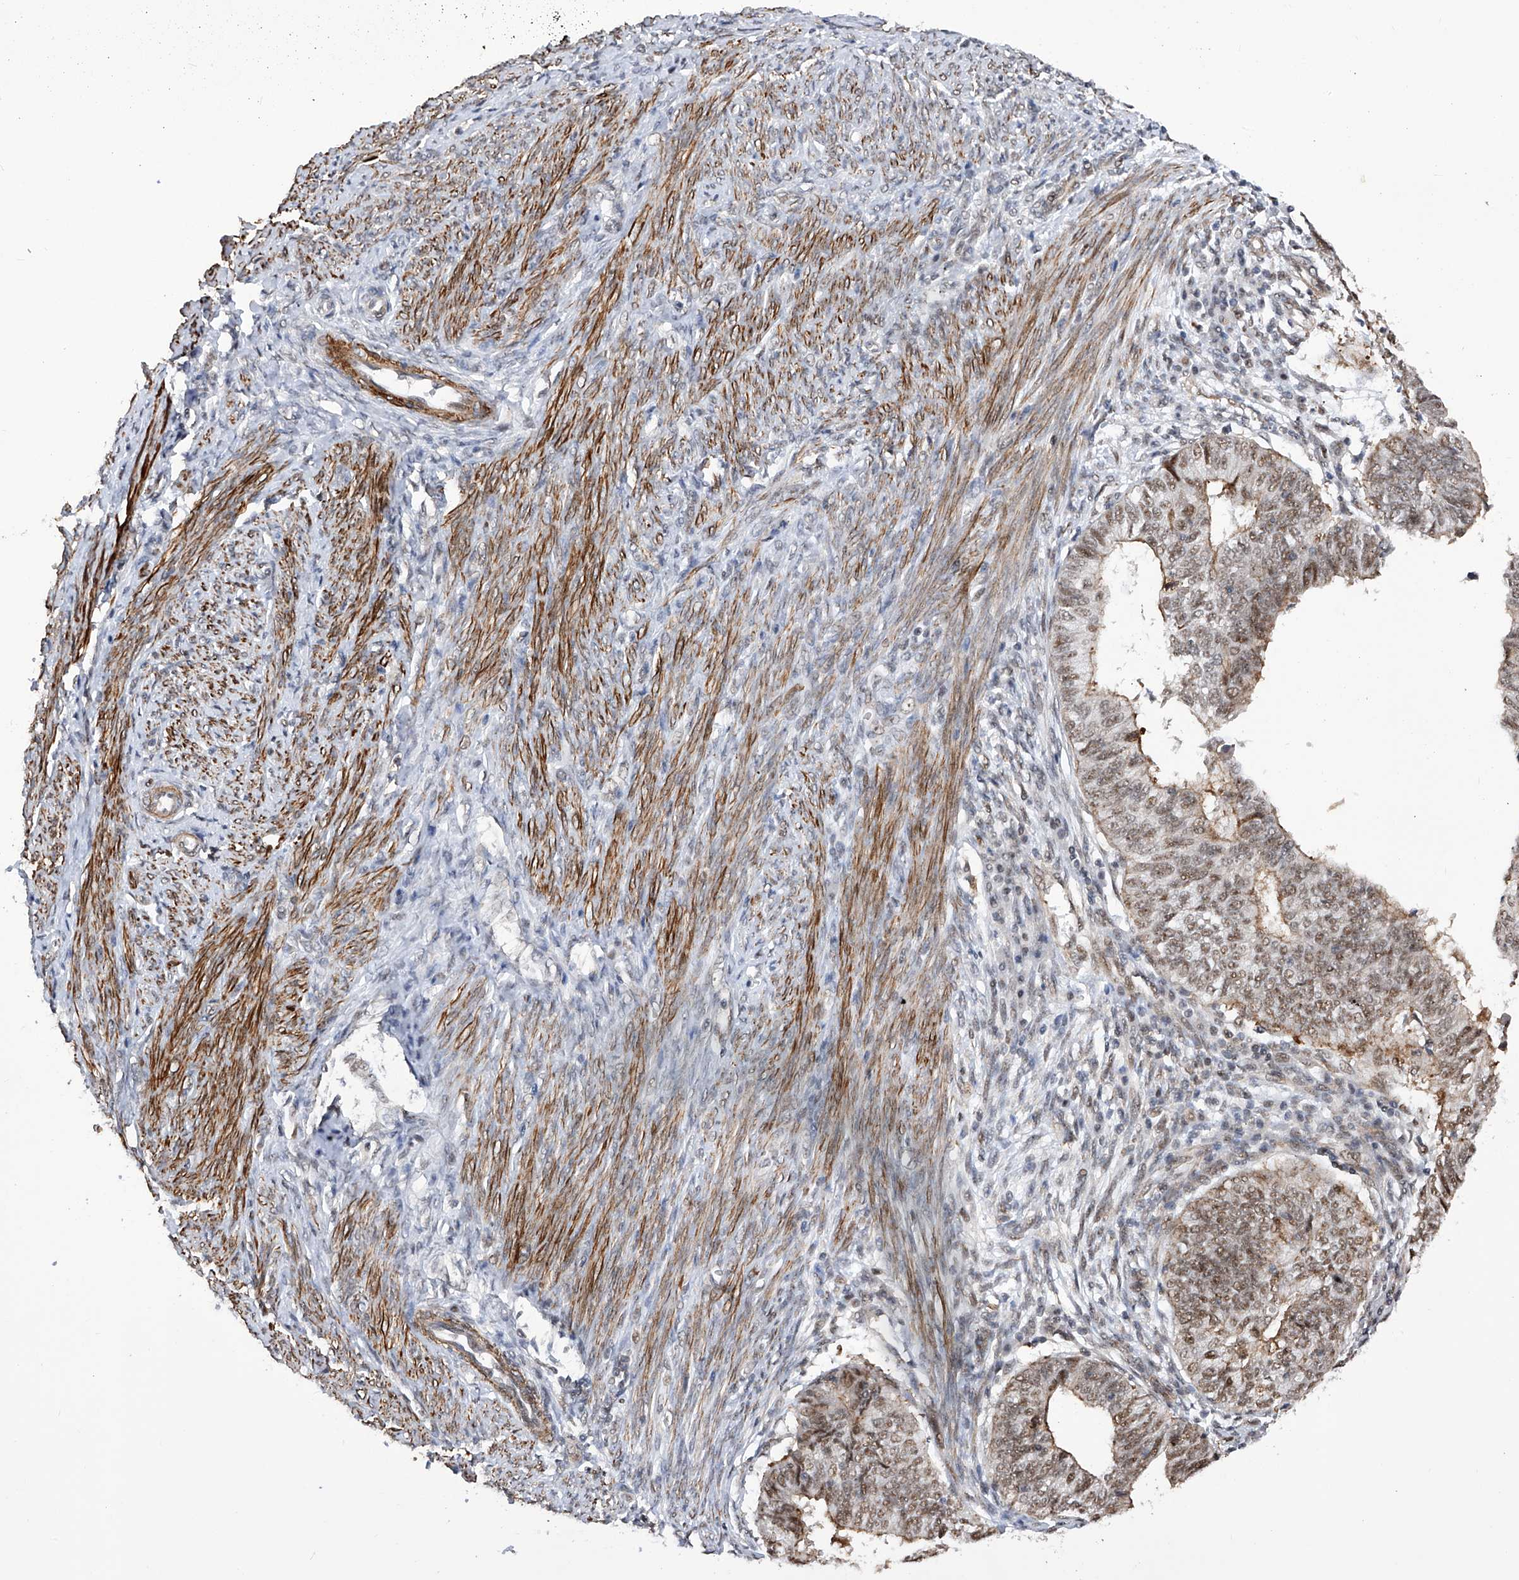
{"staining": {"intensity": "moderate", "quantity": ">75%", "location": "cytoplasmic/membranous,nuclear"}, "tissue": "endometrial cancer", "cell_type": "Tumor cells", "image_type": "cancer", "snomed": [{"axis": "morphology", "description": "Adenocarcinoma, NOS"}, {"axis": "topography", "description": "Uterus"}], "caption": "The histopathology image shows immunohistochemical staining of endometrial adenocarcinoma. There is moderate cytoplasmic/membranous and nuclear positivity is seen in about >75% of tumor cells.", "gene": "NFATC4", "patient": {"sex": "female", "age": 77}}